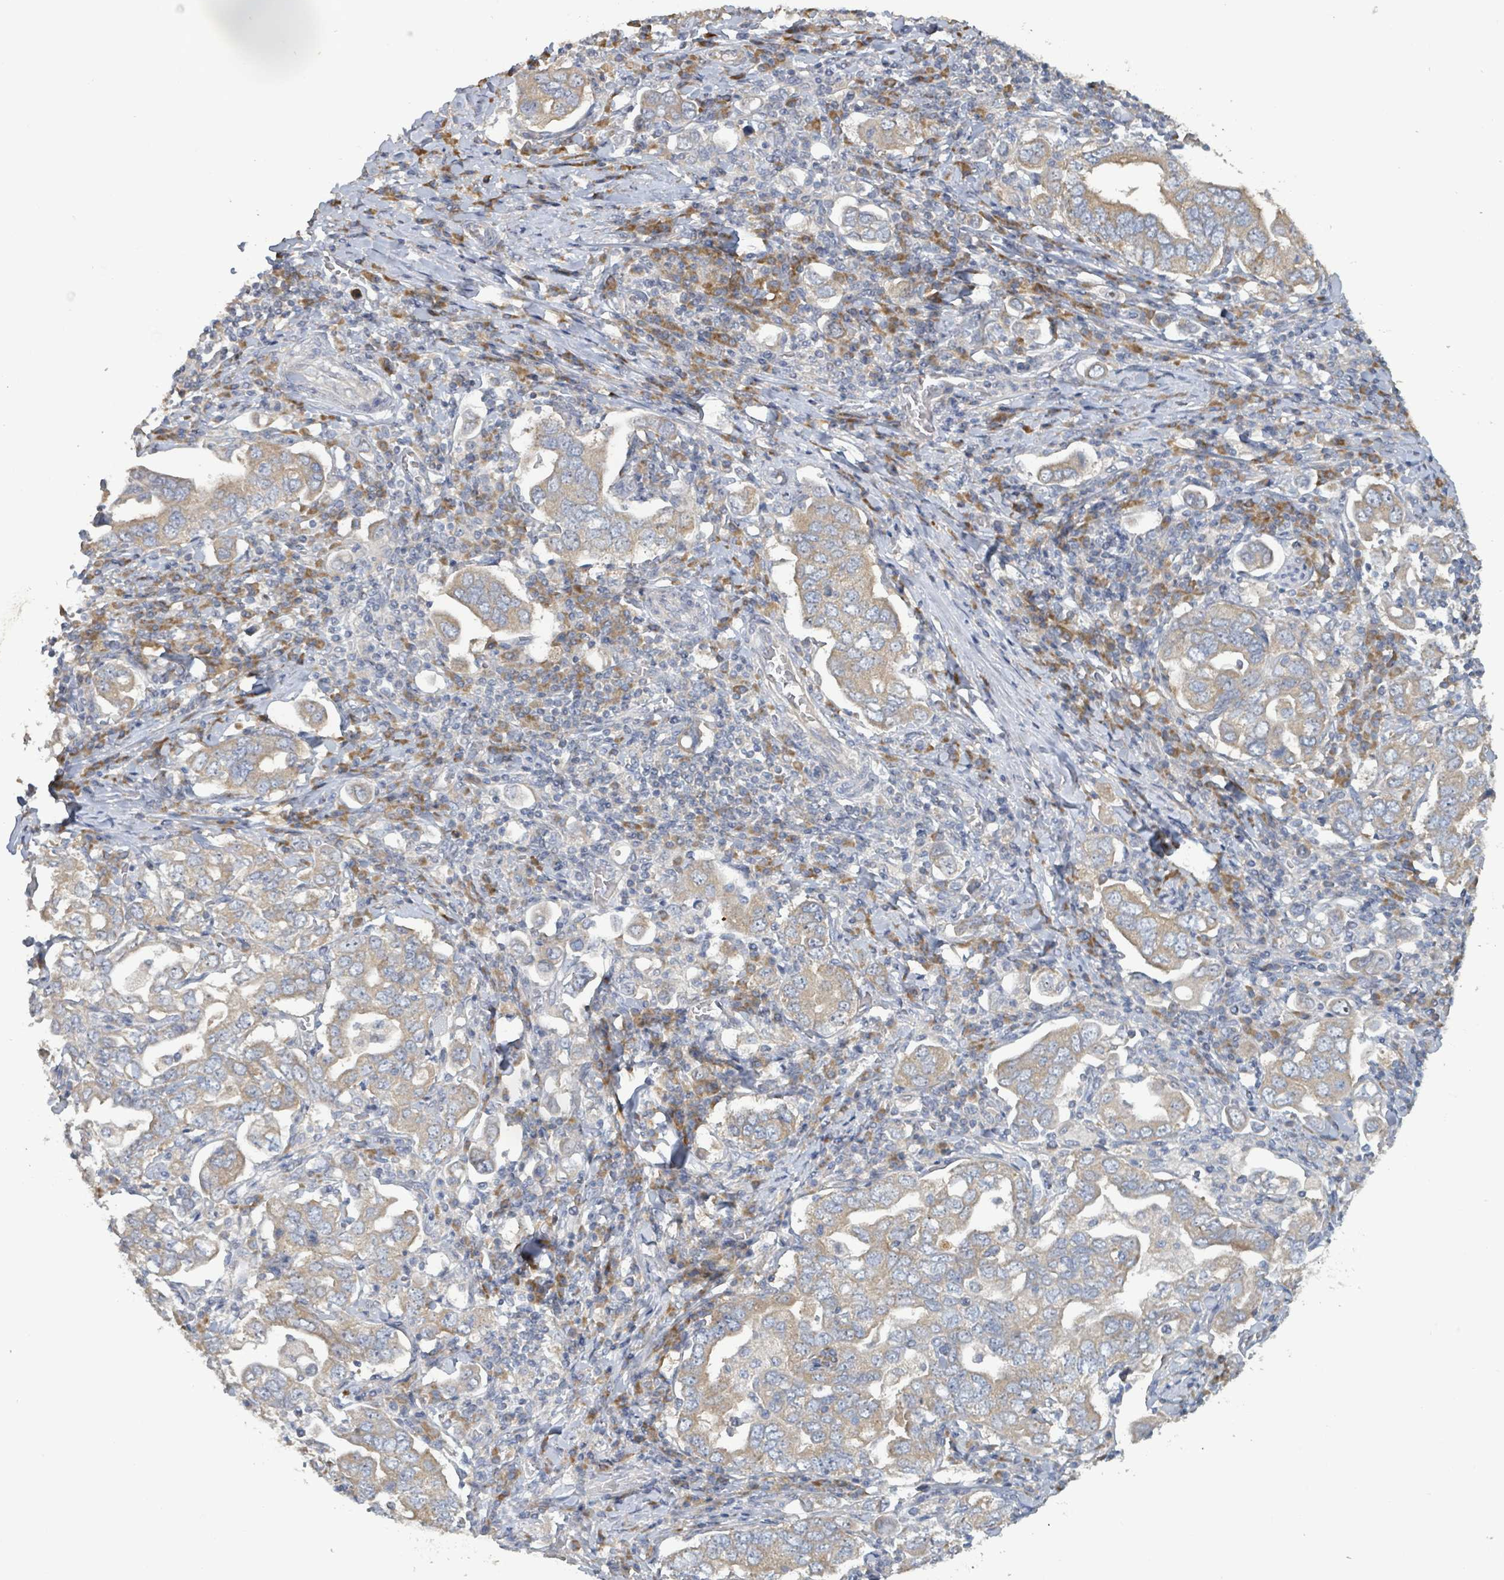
{"staining": {"intensity": "weak", "quantity": ">75%", "location": "cytoplasmic/membranous"}, "tissue": "stomach cancer", "cell_type": "Tumor cells", "image_type": "cancer", "snomed": [{"axis": "morphology", "description": "Adenocarcinoma, NOS"}, {"axis": "topography", "description": "Stomach, upper"}, {"axis": "topography", "description": "Stomach"}], "caption": "Weak cytoplasmic/membranous expression is present in approximately >75% of tumor cells in stomach cancer (adenocarcinoma). (Stains: DAB in brown, nuclei in blue, Microscopy: brightfield microscopy at high magnification).", "gene": "RPL32", "patient": {"sex": "male", "age": 62}}